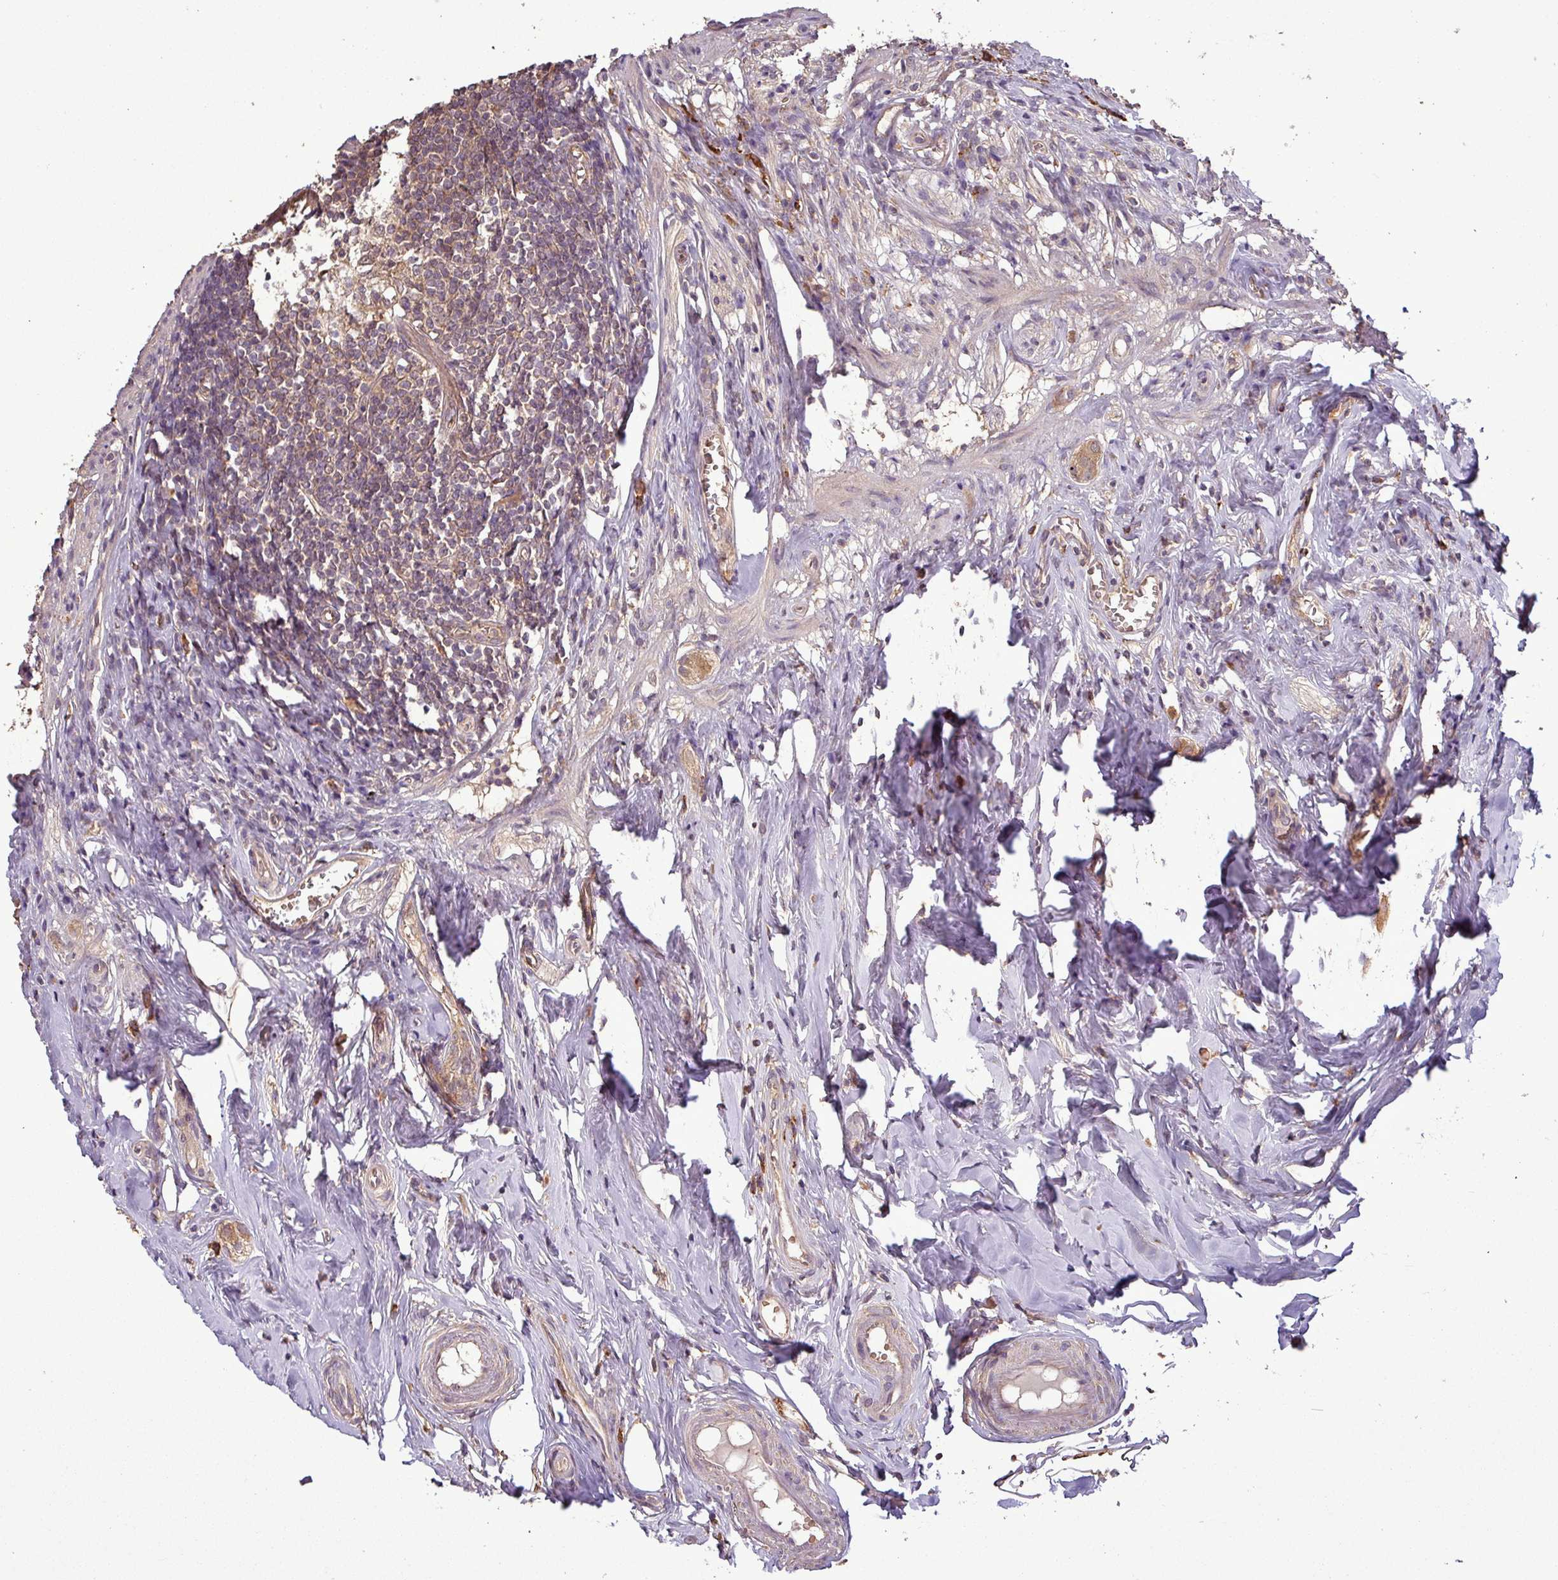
{"staining": {"intensity": "weak", "quantity": "25%-75%", "location": "cytoplasmic/membranous"}, "tissue": "appendix", "cell_type": "Lymphoid tissue", "image_type": "normal", "snomed": [{"axis": "morphology", "description": "Normal tissue, NOS"}, {"axis": "topography", "description": "Appendix"}], "caption": "Brown immunohistochemical staining in normal appendix displays weak cytoplasmic/membranous expression in approximately 25%-75% of lymphoid tissue.", "gene": "NT5C3A", "patient": {"sex": "female", "age": 51}}